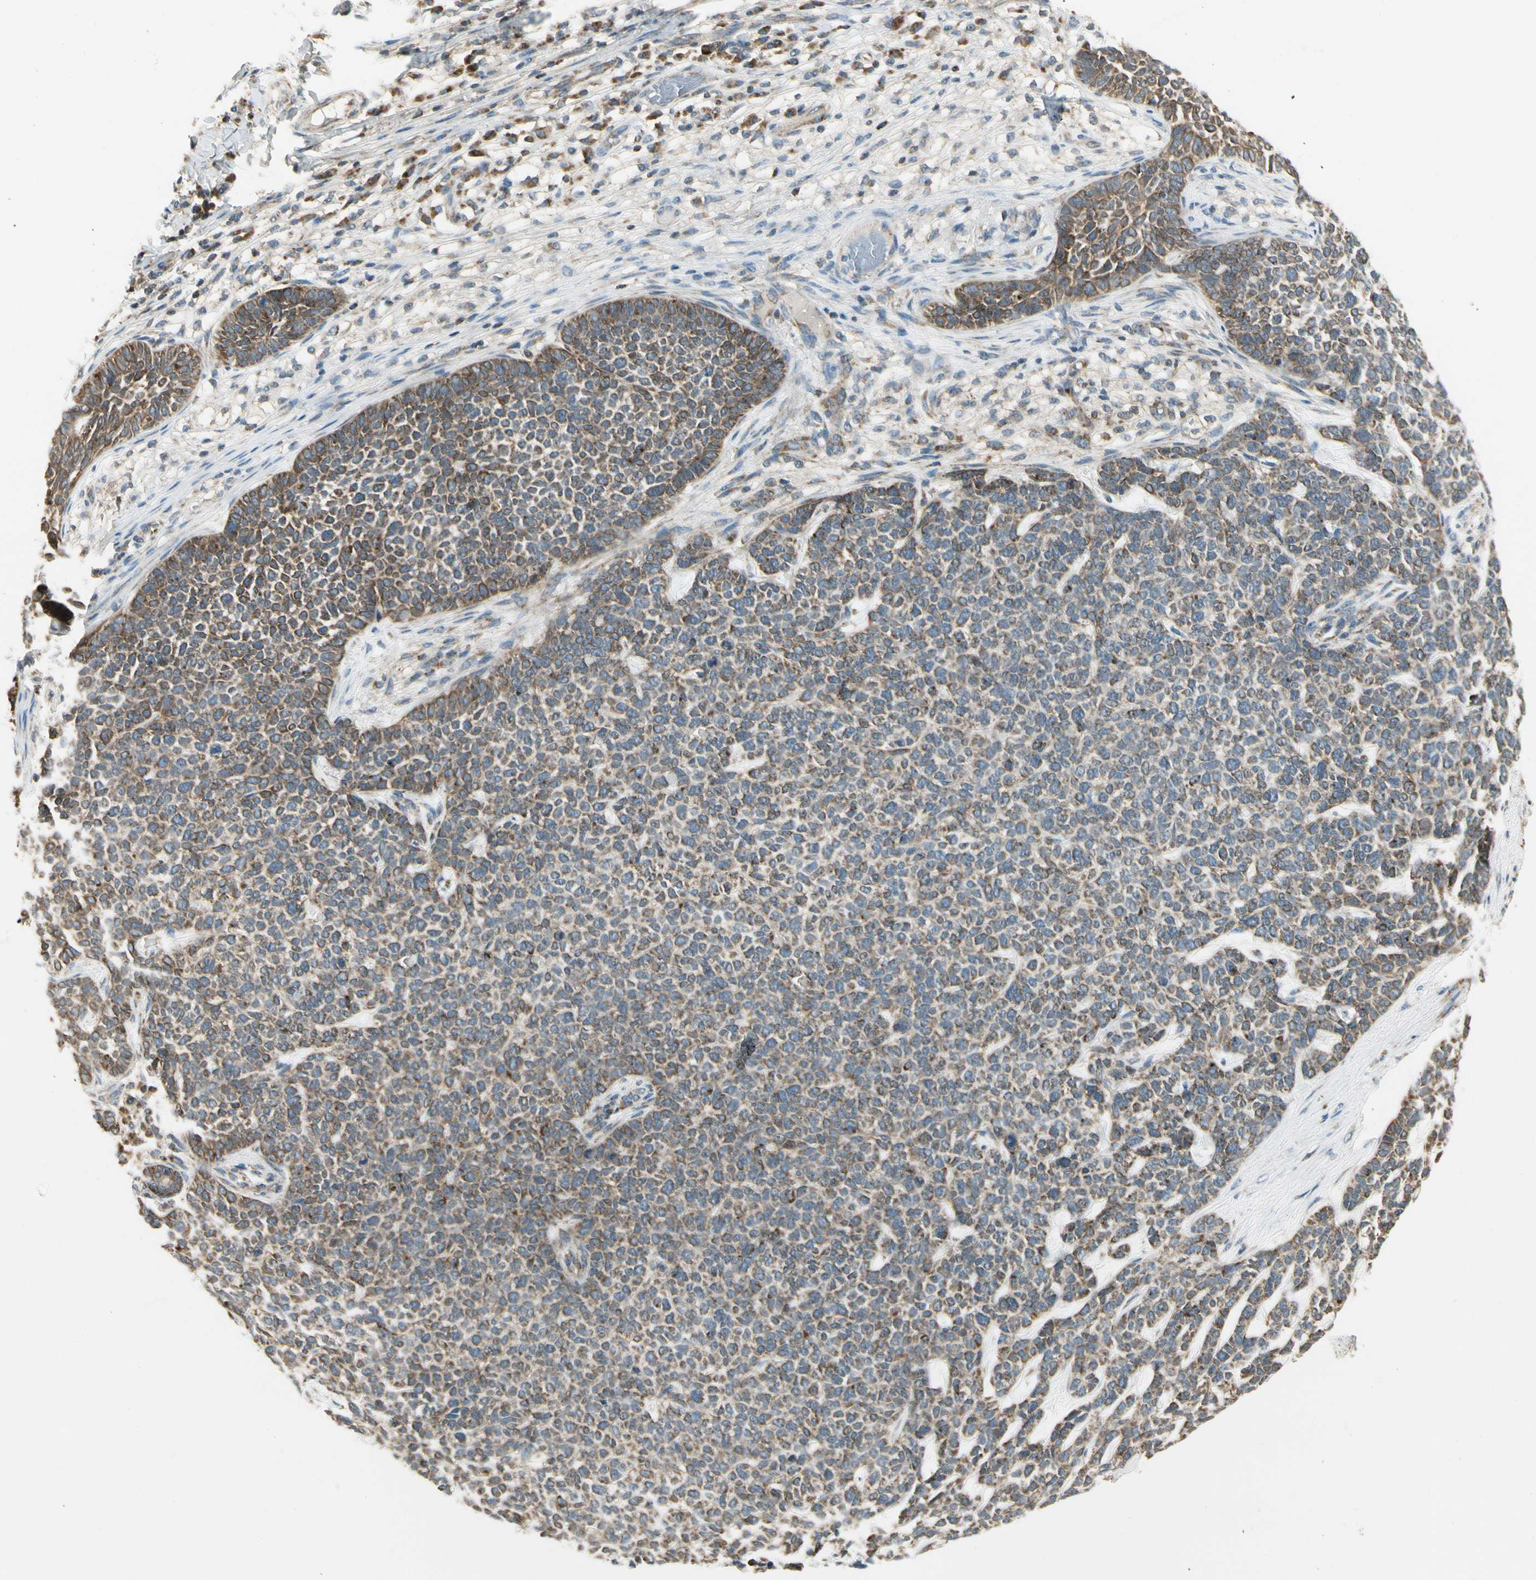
{"staining": {"intensity": "moderate", "quantity": "25%-75%", "location": "cytoplasmic/membranous"}, "tissue": "skin cancer", "cell_type": "Tumor cells", "image_type": "cancer", "snomed": [{"axis": "morphology", "description": "Basal cell carcinoma"}, {"axis": "topography", "description": "Skin"}], "caption": "Skin cancer stained for a protein displays moderate cytoplasmic/membranous positivity in tumor cells. (brown staining indicates protein expression, while blue staining denotes nuclei).", "gene": "EPHB3", "patient": {"sex": "female", "age": 84}}